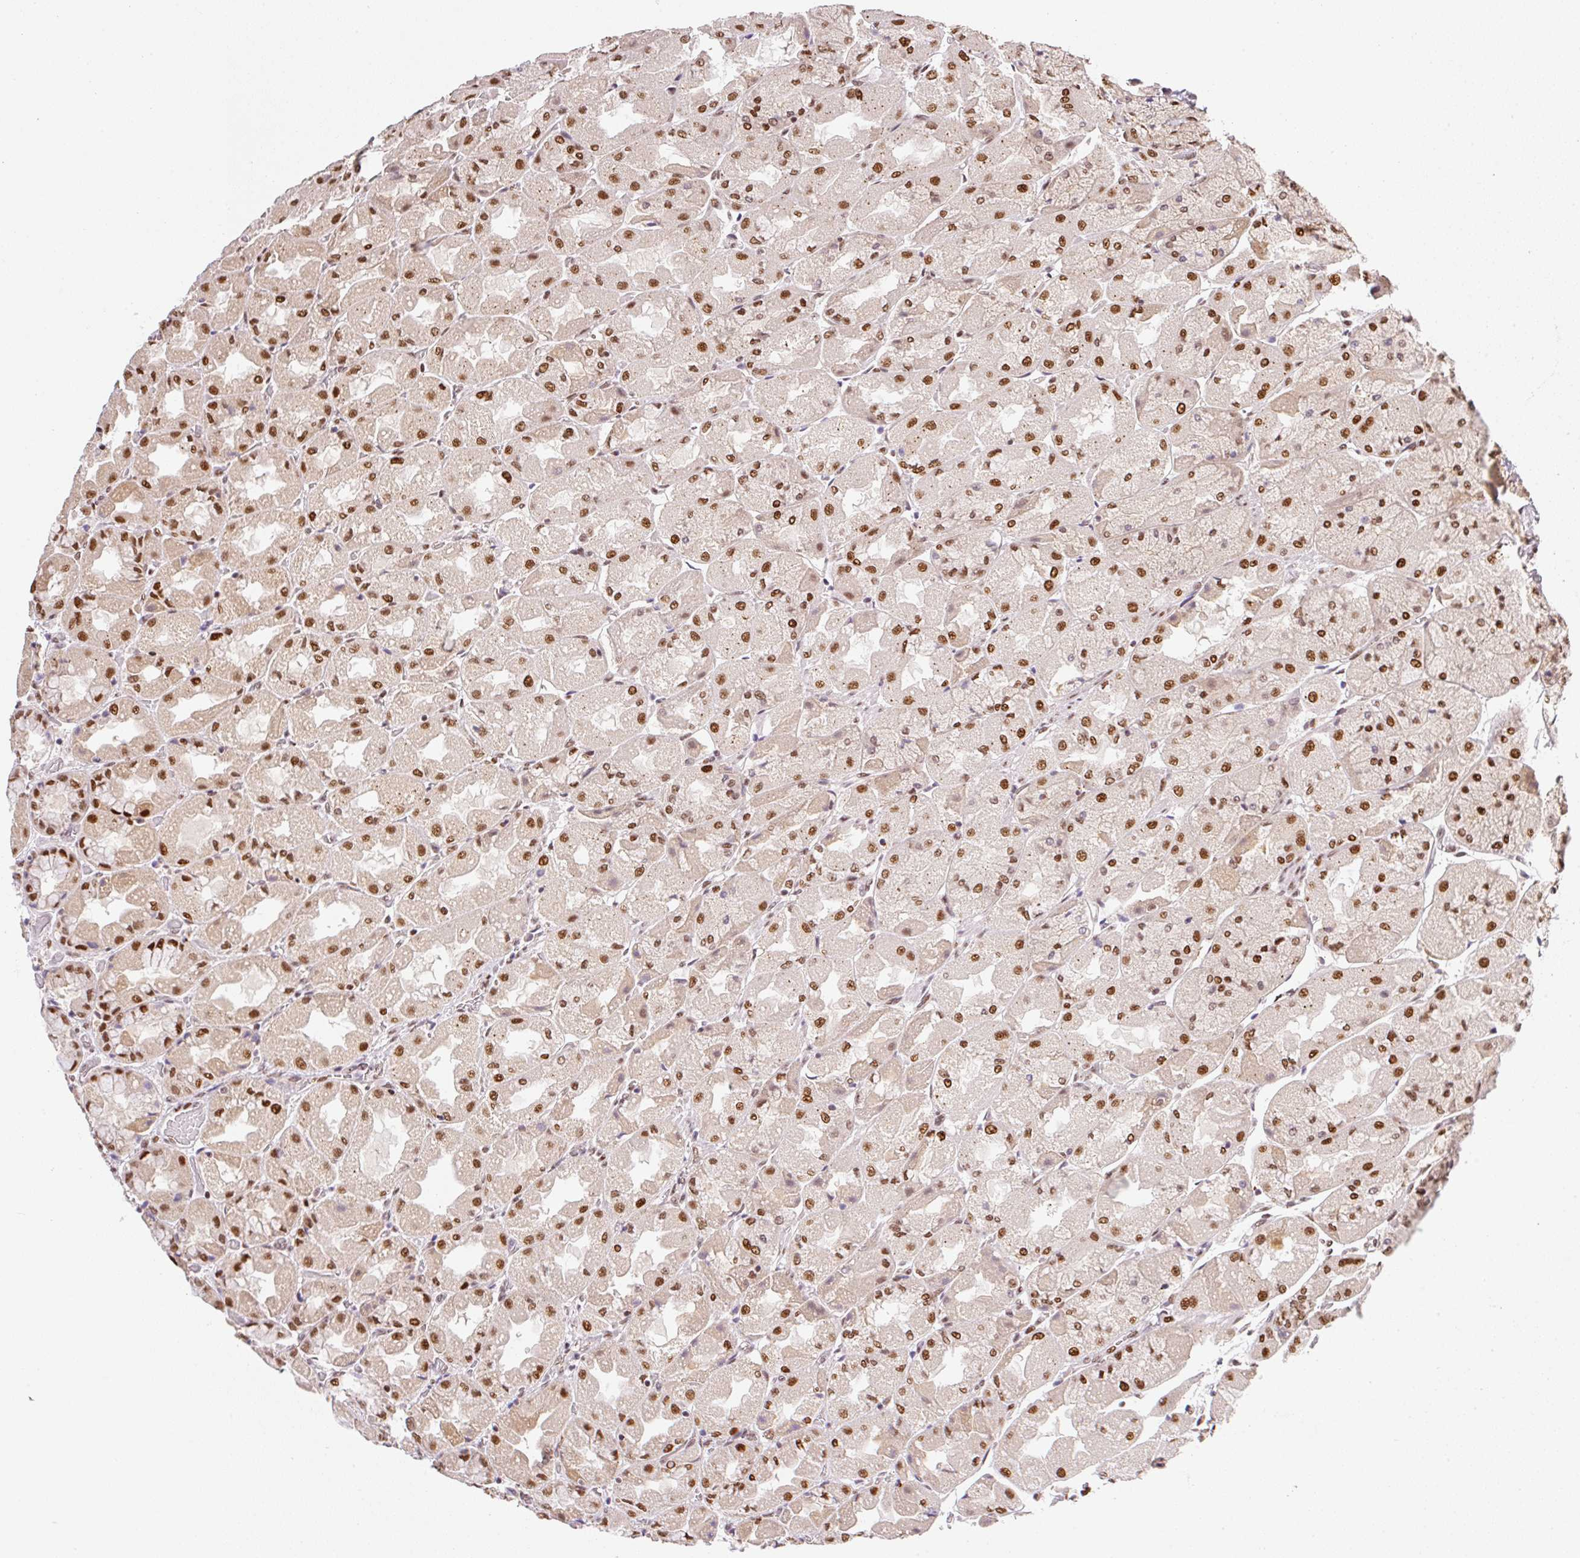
{"staining": {"intensity": "strong", "quantity": ">75%", "location": "nuclear"}, "tissue": "stomach", "cell_type": "Glandular cells", "image_type": "normal", "snomed": [{"axis": "morphology", "description": "Normal tissue, NOS"}, {"axis": "topography", "description": "Stomach"}], "caption": "DAB immunohistochemical staining of normal stomach demonstrates strong nuclear protein expression in about >75% of glandular cells. The staining was performed using DAB (3,3'-diaminobenzidine) to visualize the protein expression in brown, while the nuclei were stained in blue with hematoxylin (Magnification: 20x).", "gene": "GPR139", "patient": {"sex": "female", "age": 61}}